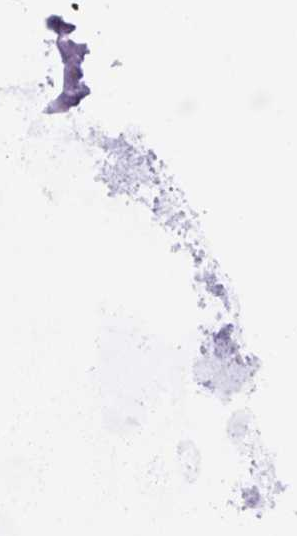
{"staining": {"intensity": "negative", "quantity": "none", "location": "none"}, "tissue": "adipose tissue", "cell_type": "Adipocytes", "image_type": "normal", "snomed": [{"axis": "morphology", "description": "Normal tissue, NOS"}, {"axis": "topography", "description": "Cartilage tissue"}], "caption": "DAB immunohistochemical staining of benign adipose tissue demonstrates no significant staining in adipocytes. Nuclei are stained in blue.", "gene": "C2orf68", "patient": {"sex": "male", "age": 80}}